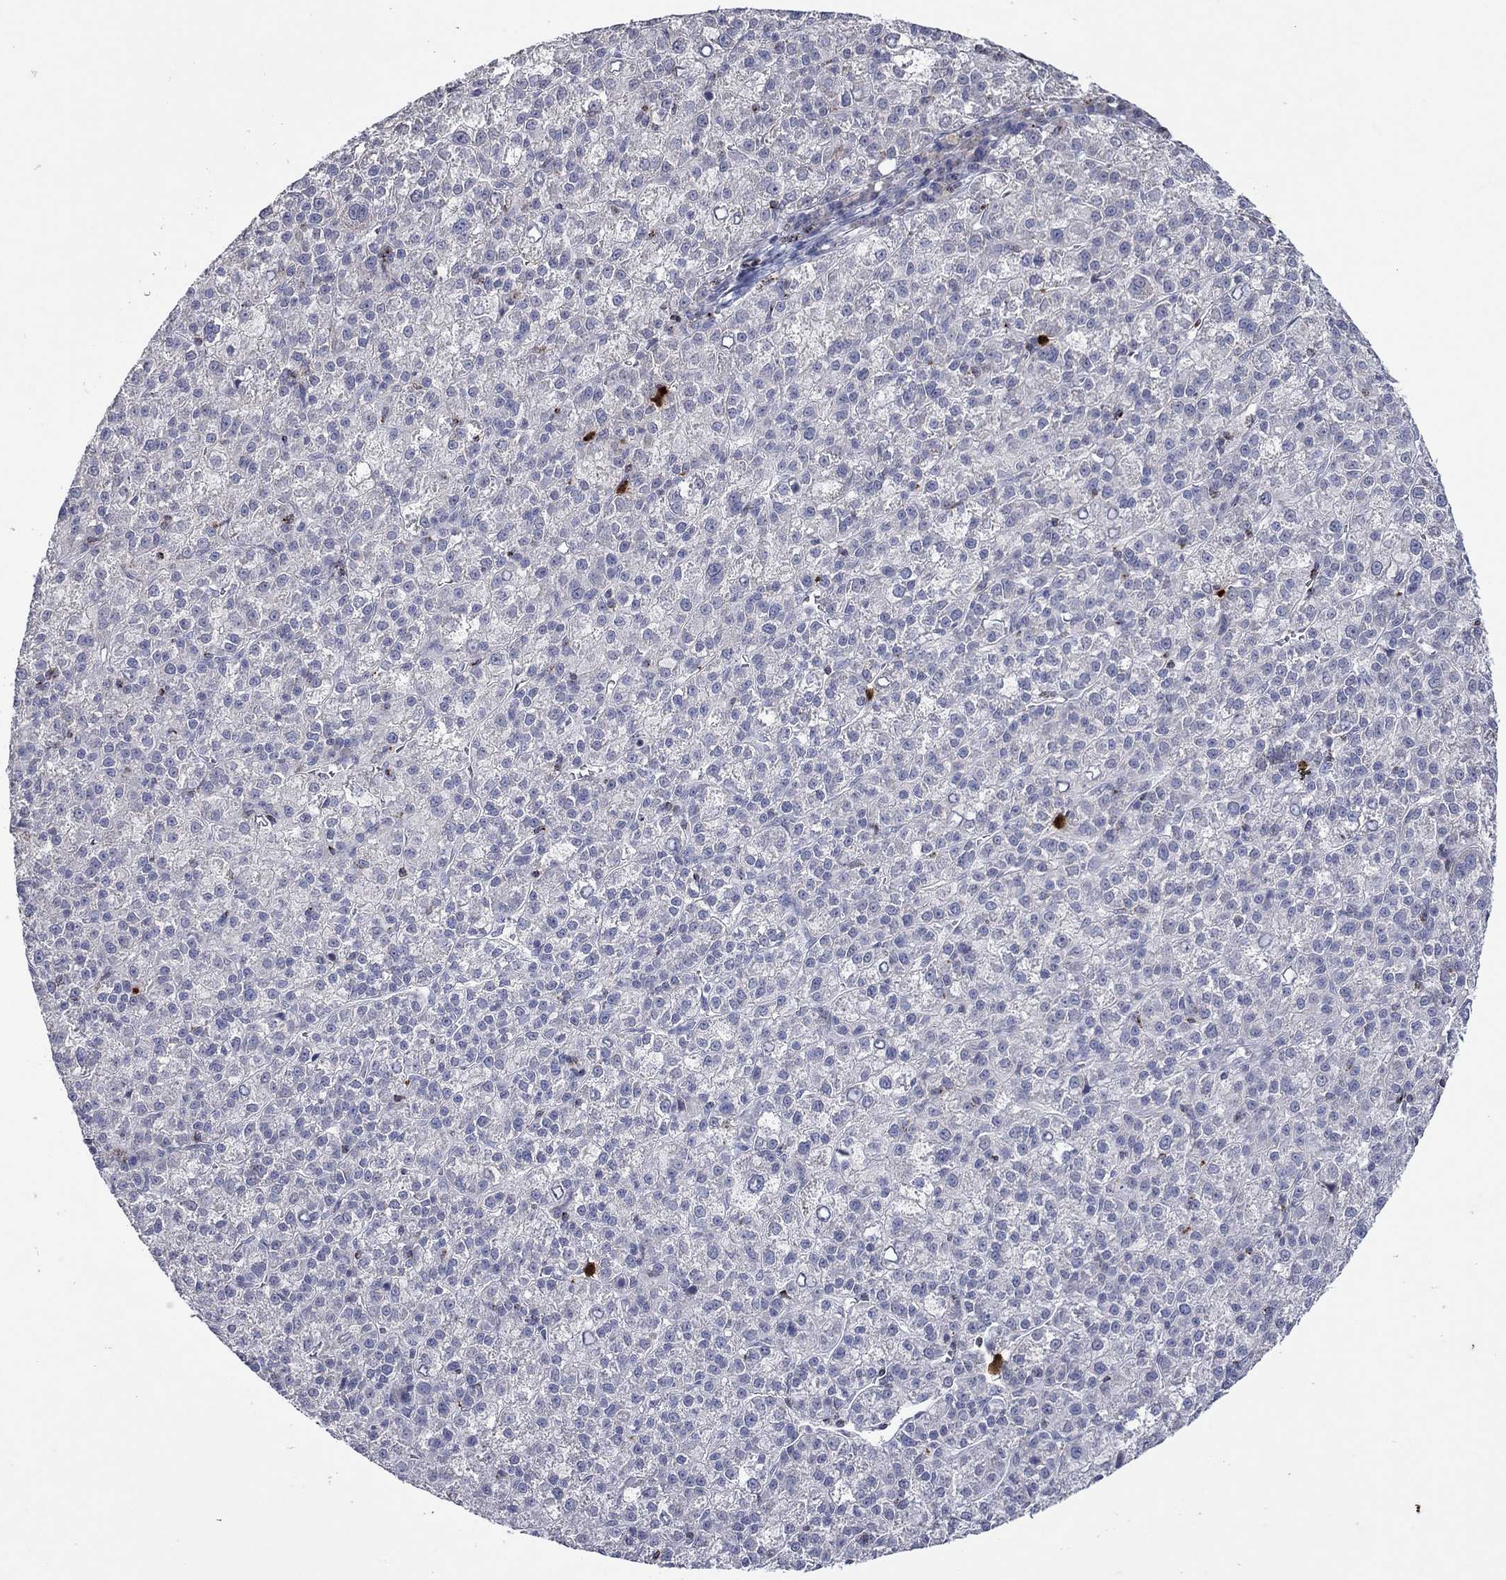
{"staining": {"intensity": "negative", "quantity": "none", "location": "none"}, "tissue": "liver cancer", "cell_type": "Tumor cells", "image_type": "cancer", "snomed": [{"axis": "morphology", "description": "Carcinoma, Hepatocellular, NOS"}, {"axis": "topography", "description": "Liver"}], "caption": "An immunohistochemistry (IHC) photomicrograph of liver hepatocellular carcinoma is shown. There is no staining in tumor cells of liver hepatocellular carcinoma.", "gene": "CCL5", "patient": {"sex": "female", "age": 60}}